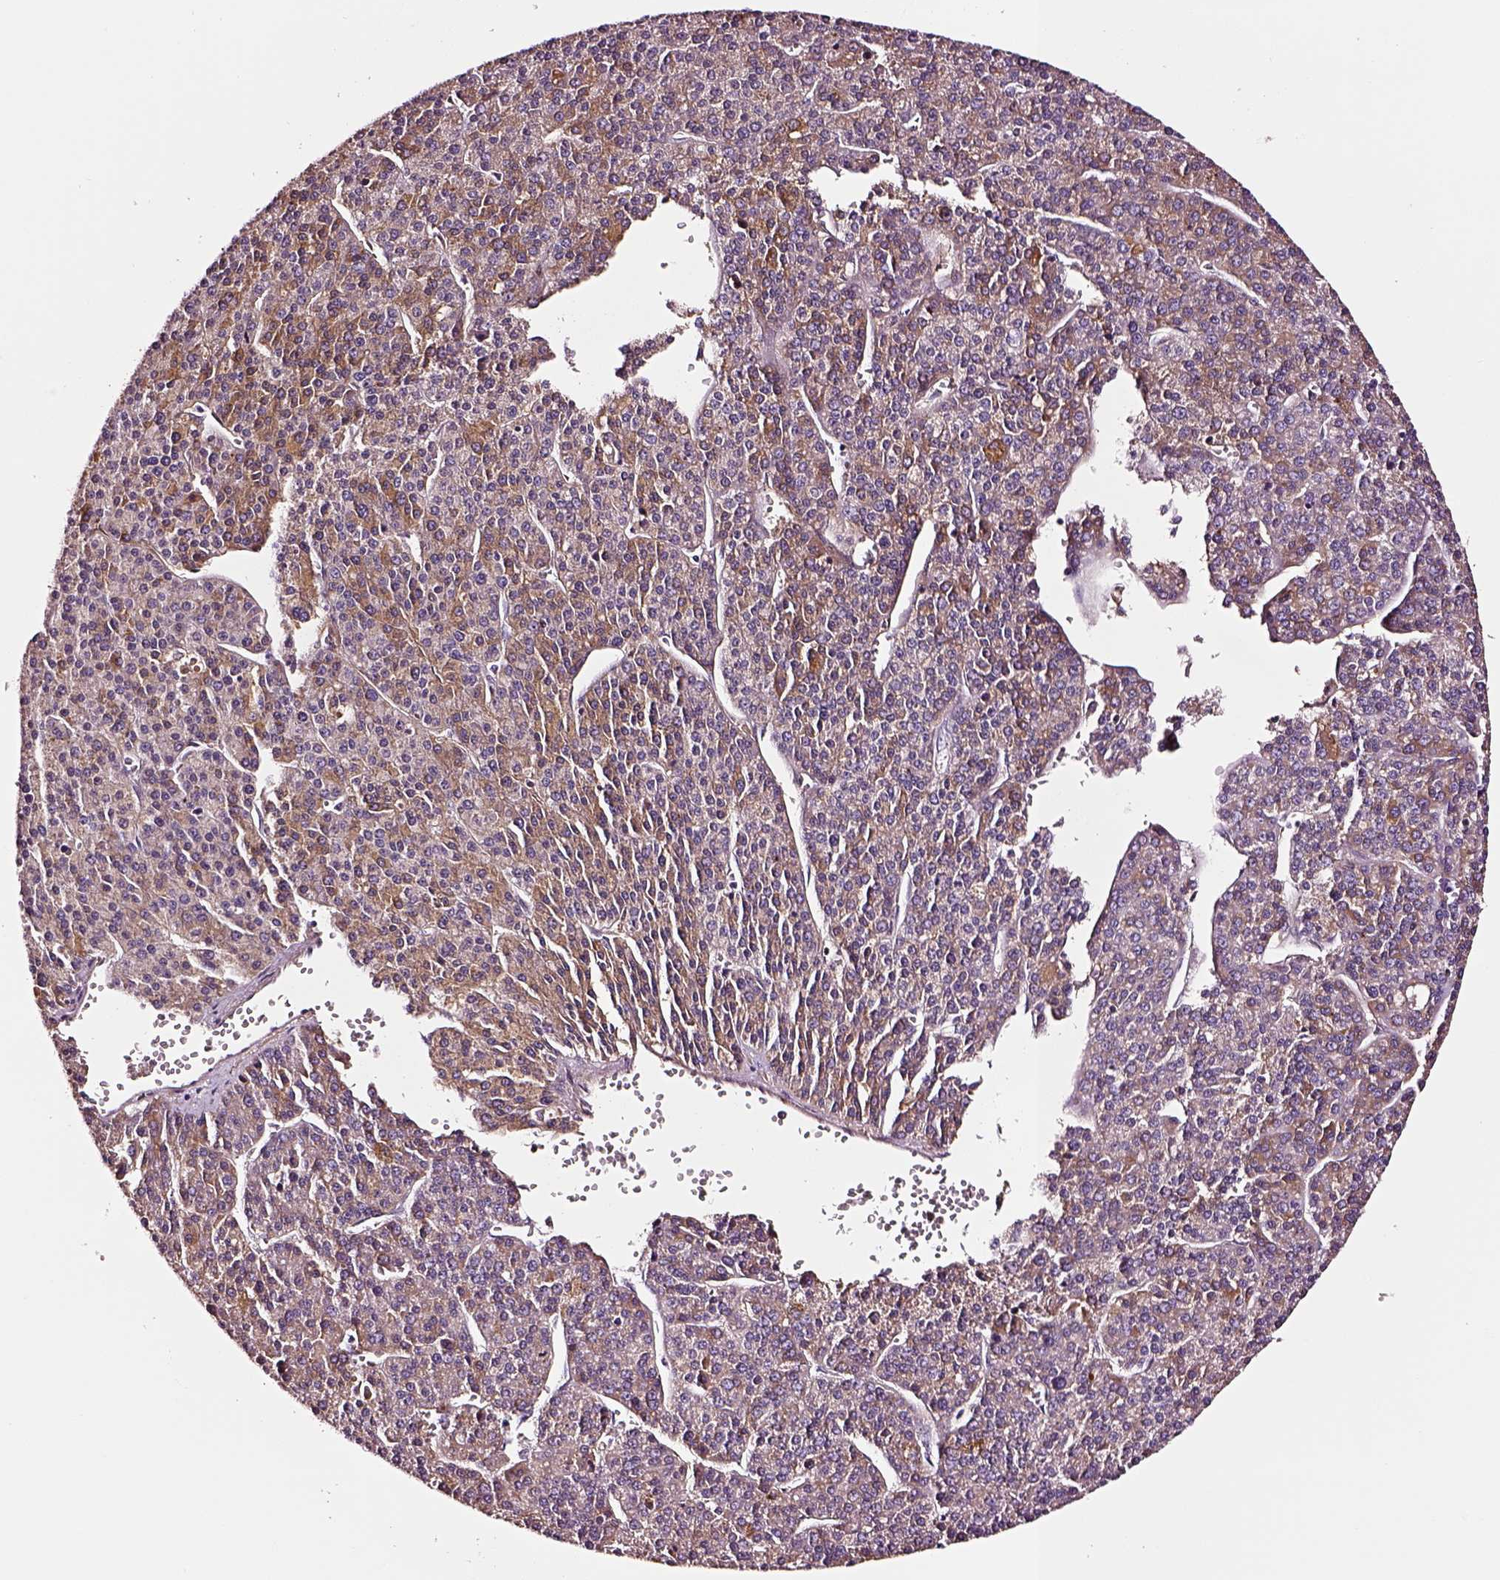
{"staining": {"intensity": "moderate", "quantity": ">75%", "location": "cytoplasmic/membranous"}, "tissue": "liver cancer", "cell_type": "Tumor cells", "image_type": "cancer", "snomed": [{"axis": "morphology", "description": "Carcinoma, Hepatocellular, NOS"}, {"axis": "topography", "description": "Liver"}], "caption": "High-magnification brightfield microscopy of liver cancer (hepatocellular carcinoma) stained with DAB (brown) and counterstained with hematoxylin (blue). tumor cells exhibit moderate cytoplasmic/membranous staining is identified in about>75% of cells.", "gene": "TF", "patient": {"sex": "female", "age": 58}}